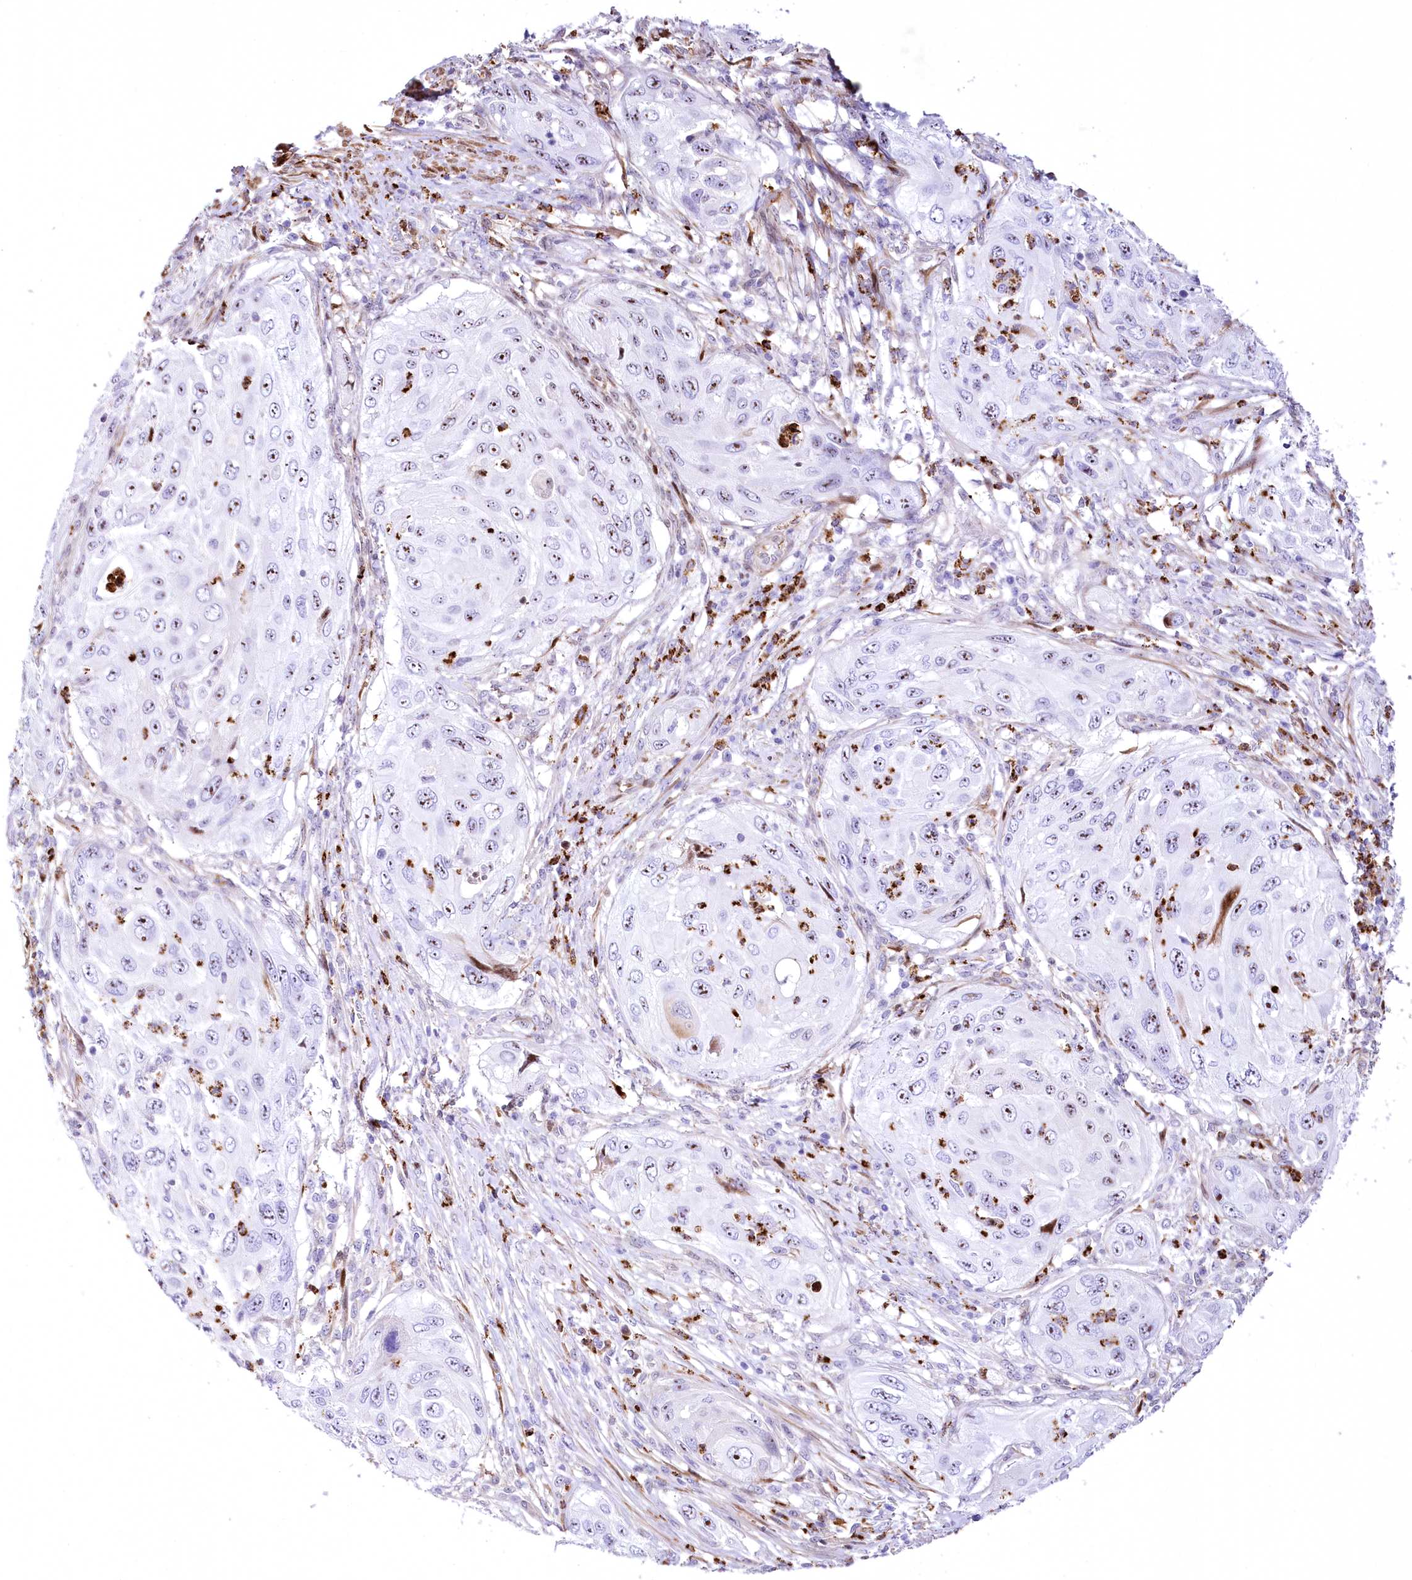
{"staining": {"intensity": "moderate", "quantity": "<25%", "location": "nuclear"}, "tissue": "cervical cancer", "cell_type": "Tumor cells", "image_type": "cancer", "snomed": [{"axis": "morphology", "description": "Squamous cell carcinoma, NOS"}, {"axis": "topography", "description": "Cervix"}], "caption": "Moderate nuclear protein staining is seen in about <25% of tumor cells in cervical cancer (squamous cell carcinoma).", "gene": "PTMS", "patient": {"sex": "female", "age": 42}}